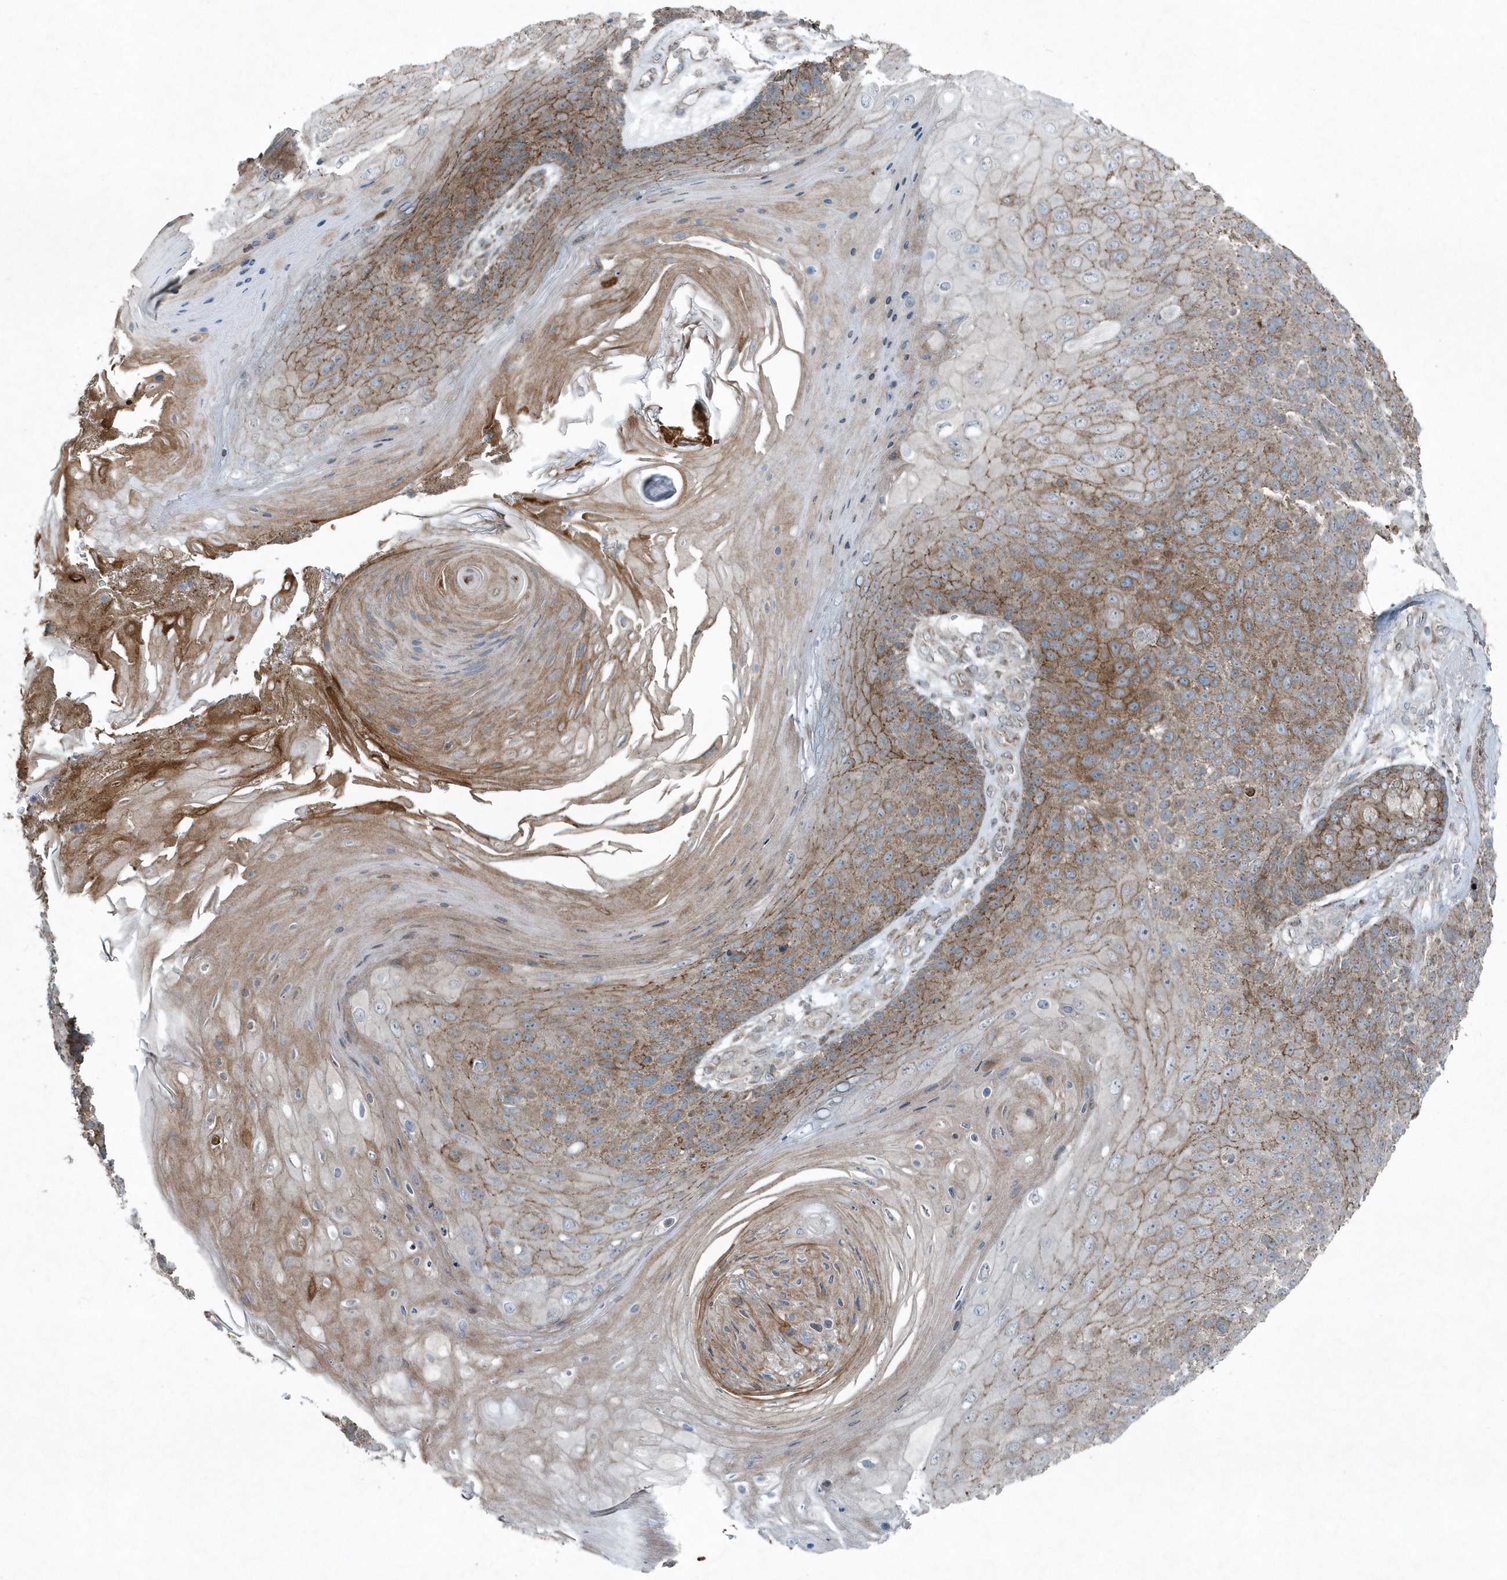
{"staining": {"intensity": "moderate", "quantity": ">75%", "location": "cytoplasmic/membranous"}, "tissue": "skin cancer", "cell_type": "Tumor cells", "image_type": "cancer", "snomed": [{"axis": "morphology", "description": "Squamous cell carcinoma, NOS"}, {"axis": "topography", "description": "Skin"}], "caption": "Protein expression analysis of human squamous cell carcinoma (skin) reveals moderate cytoplasmic/membranous staining in approximately >75% of tumor cells.", "gene": "GCC2", "patient": {"sex": "female", "age": 88}}